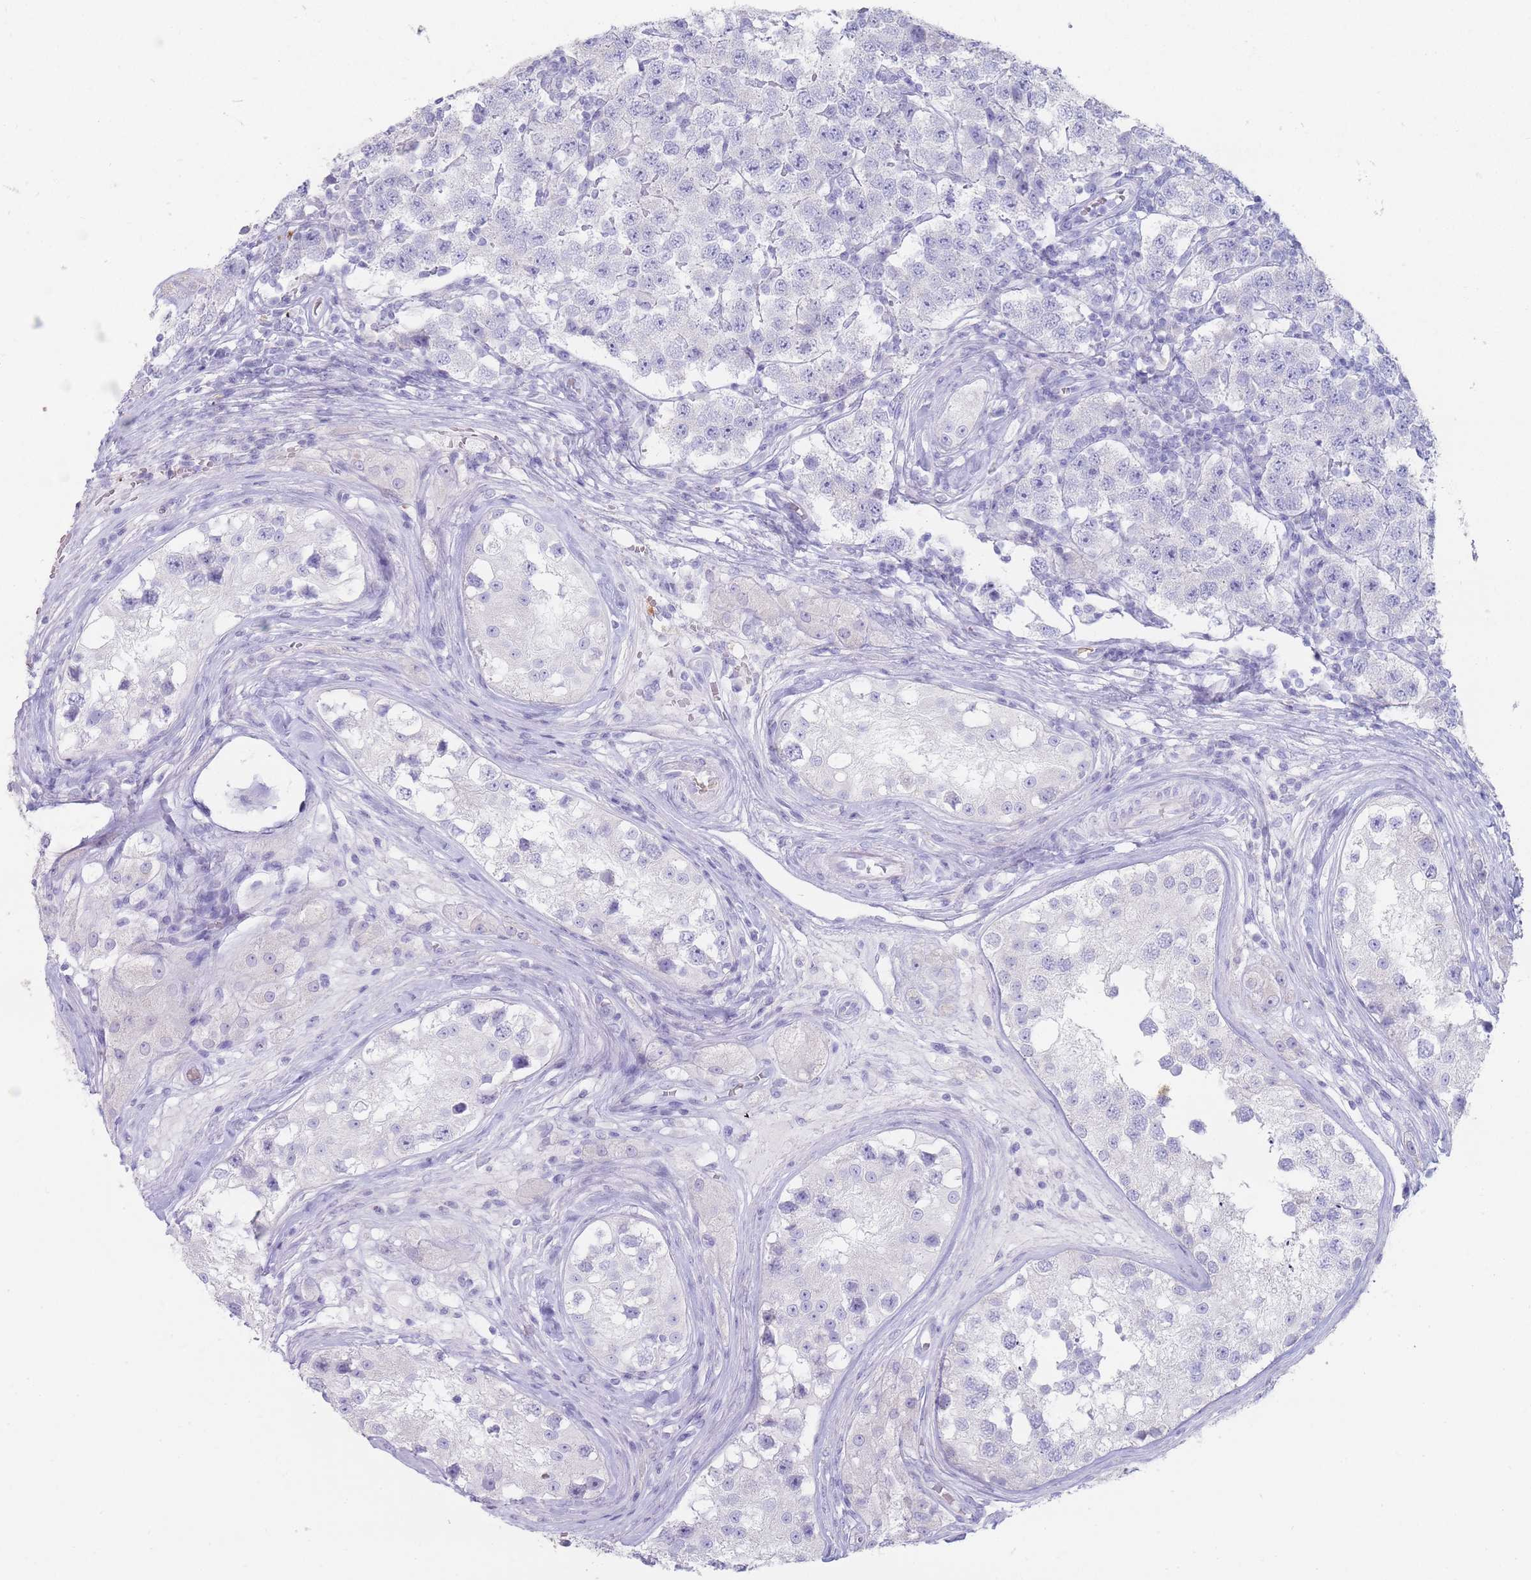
{"staining": {"intensity": "negative", "quantity": "none", "location": "none"}, "tissue": "testis cancer", "cell_type": "Tumor cells", "image_type": "cancer", "snomed": [{"axis": "morphology", "description": "Seminoma, NOS"}, {"axis": "topography", "description": "Testis"}], "caption": "The micrograph displays no significant positivity in tumor cells of testis cancer. (DAB (3,3'-diaminobenzidine) IHC visualized using brightfield microscopy, high magnification).", "gene": "HBG2", "patient": {"sex": "male", "age": 34}}